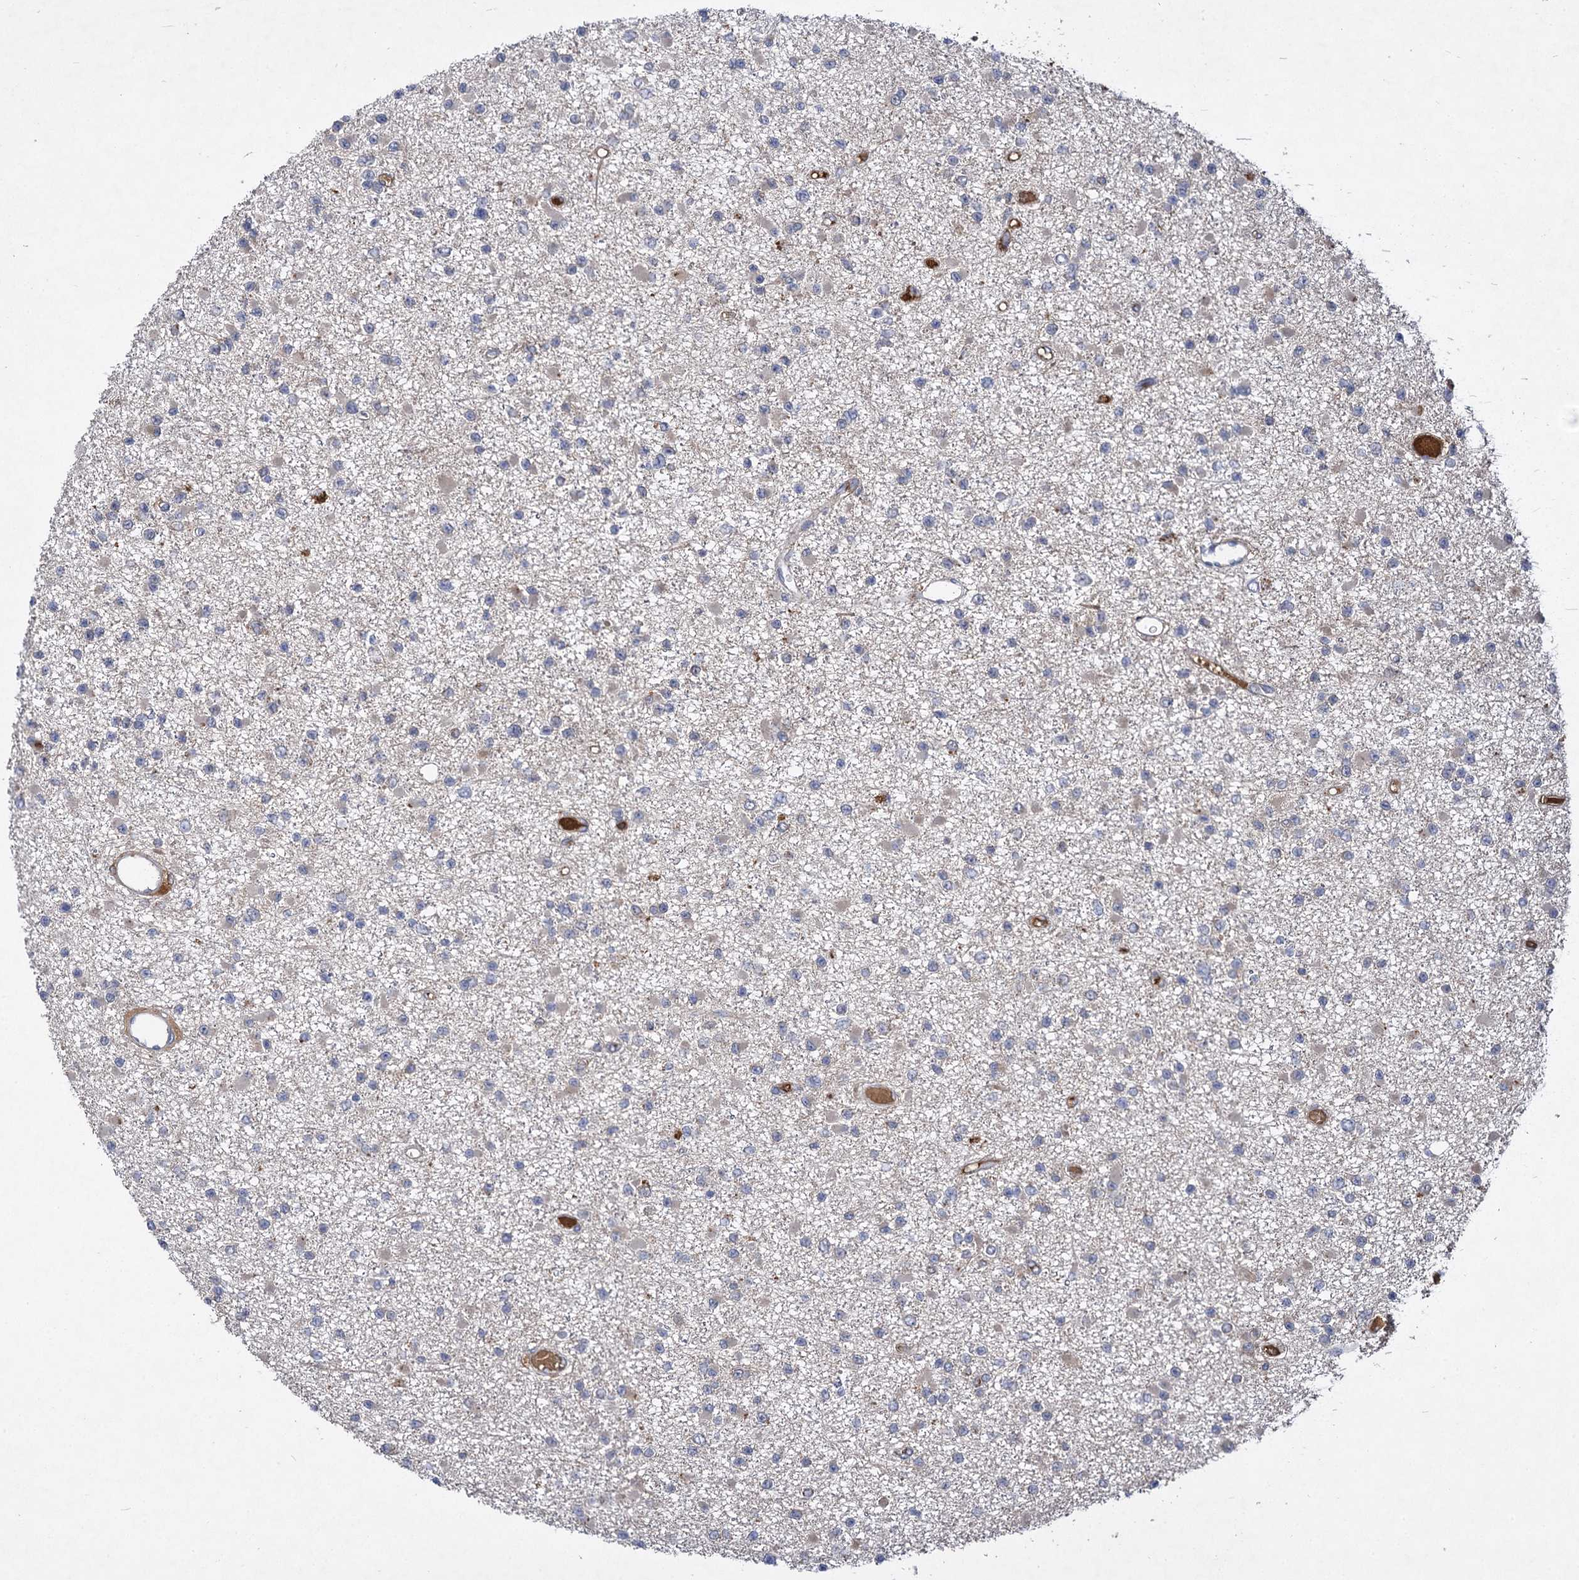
{"staining": {"intensity": "negative", "quantity": "none", "location": "none"}, "tissue": "glioma", "cell_type": "Tumor cells", "image_type": "cancer", "snomed": [{"axis": "morphology", "description": "Glioma, malignant, Low grade"}, {"axis": "topography", "description": "Brain"}], "caption": "Low-grade glioma (malignant) stained for a protein using IHC demonstrates no staining tumor cells.", "gene": "USP50", "patient": {"sex": "female", "age": 22}}